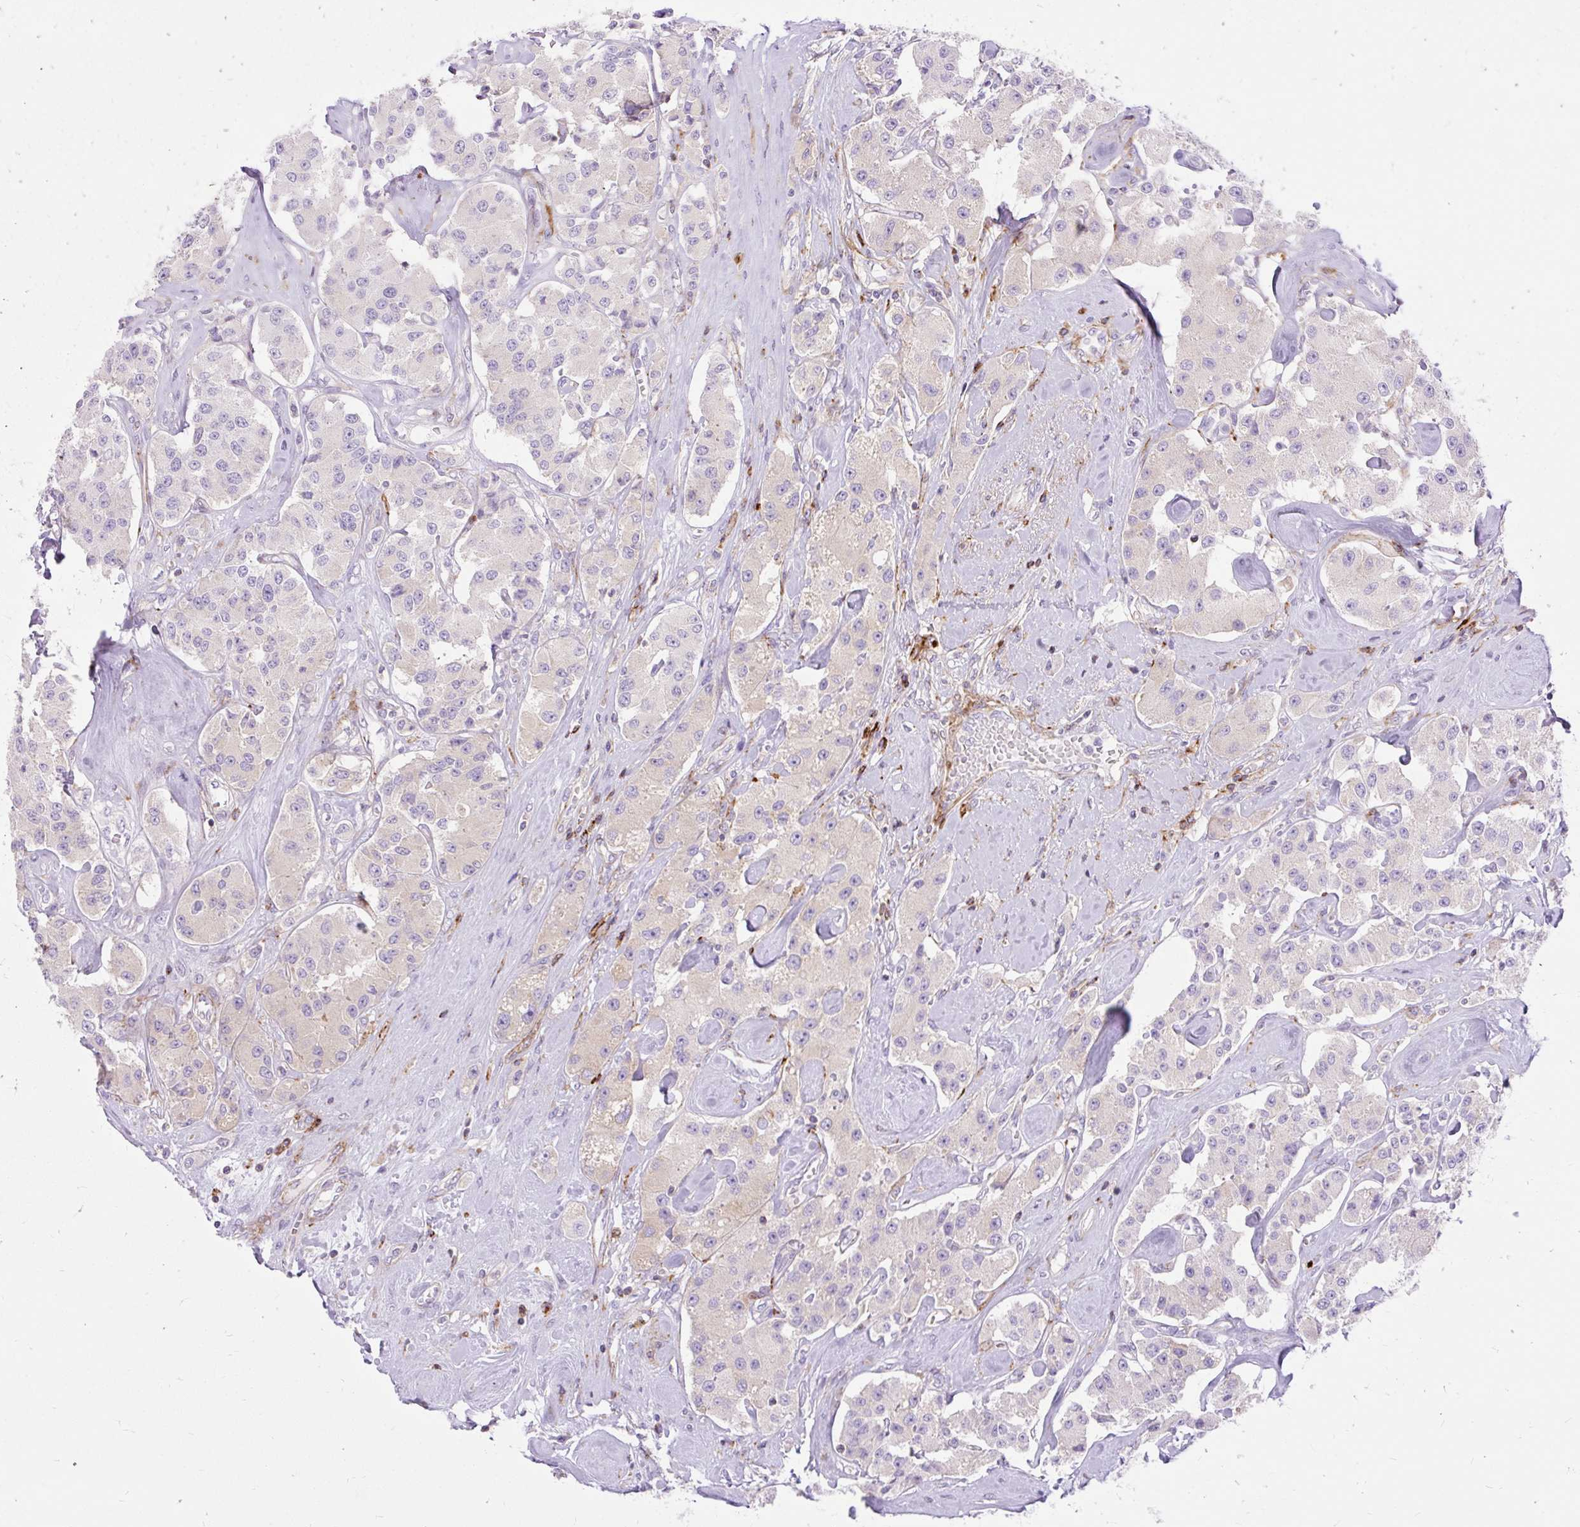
{"staining": {"intensity": "negative", "quantity": "none", "location": "none"}, "tissue": "carcinoid", "cell_type": "Tumor cells", "image_type": "cancer", "snomed": [{"axis": "morphology", "description": "Carcinoid, malignant, NOS"}, {"axis": "topography", "description": "Pancreas"}], "caption": "Tumor cells are negative for brown protein staining in carcinoid (malignant). (Brightfield microscopy of DAB immunohistochemistry at high magnification).", "gene": "CORO7-PAM16", "patient": {"sex": "male", "age": 41}}